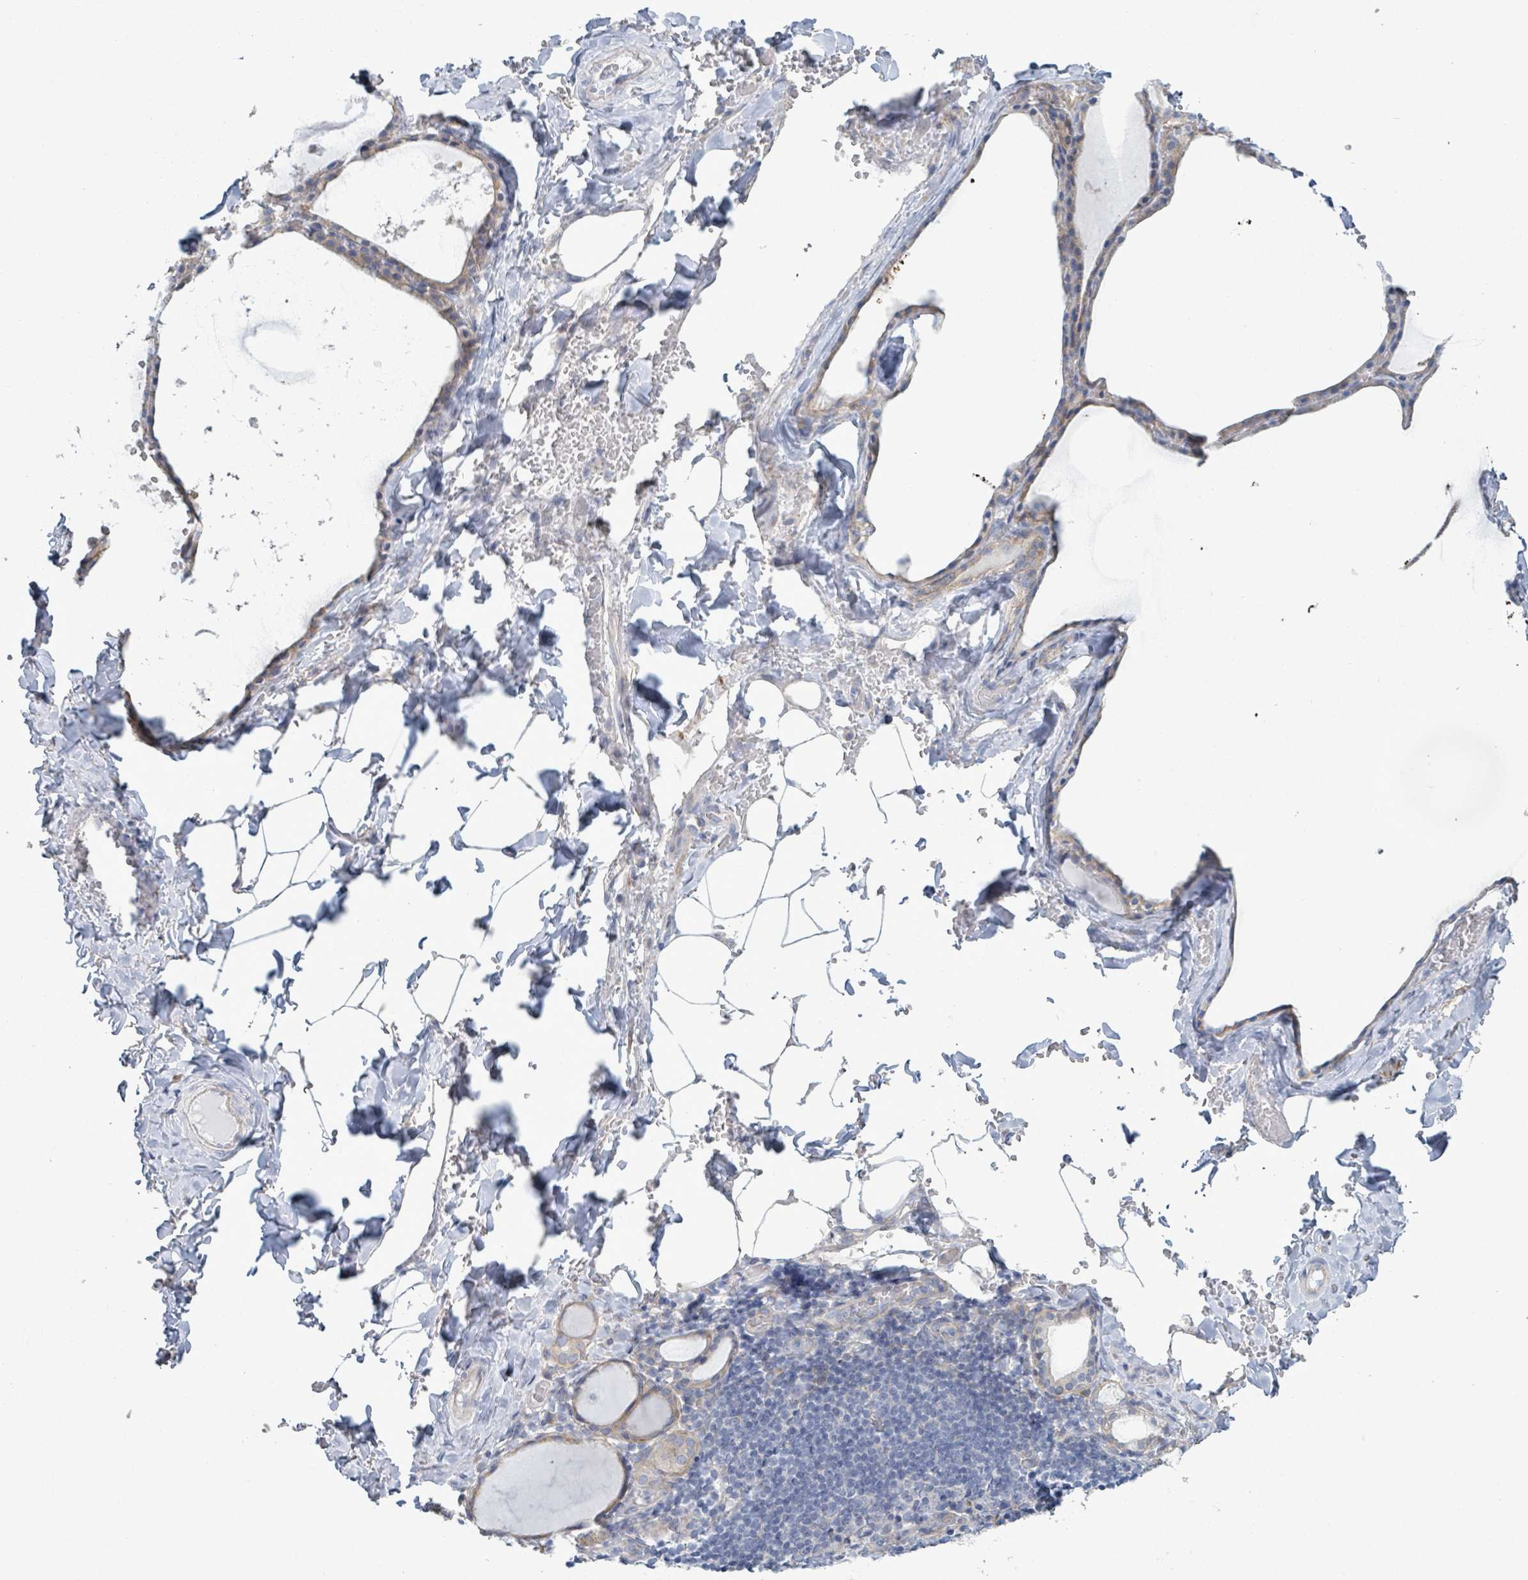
{"staining": {"intensity": "weak", "quantity": "25%-75%", "location": "cytoplasmic/membranous"}, "tissue": "thyroid gland", "cell_type": "Glandular cells", "image_type": "normal", "snomed": [{"axis": "morphology", "description": "Normal tissue, NOS"}, {"axis": "topography", "description": "Thyroid gland"}], "caption": "This histopathology image shows immunohistochemistry (IHC) staining of unremarkable human thyroid gland, with low weak cytoplasmic/membranous positivity in about 25%-75% of glandular cells.", "gene": "COL13A1", "patient": {"sex": "male", "age": 56}}